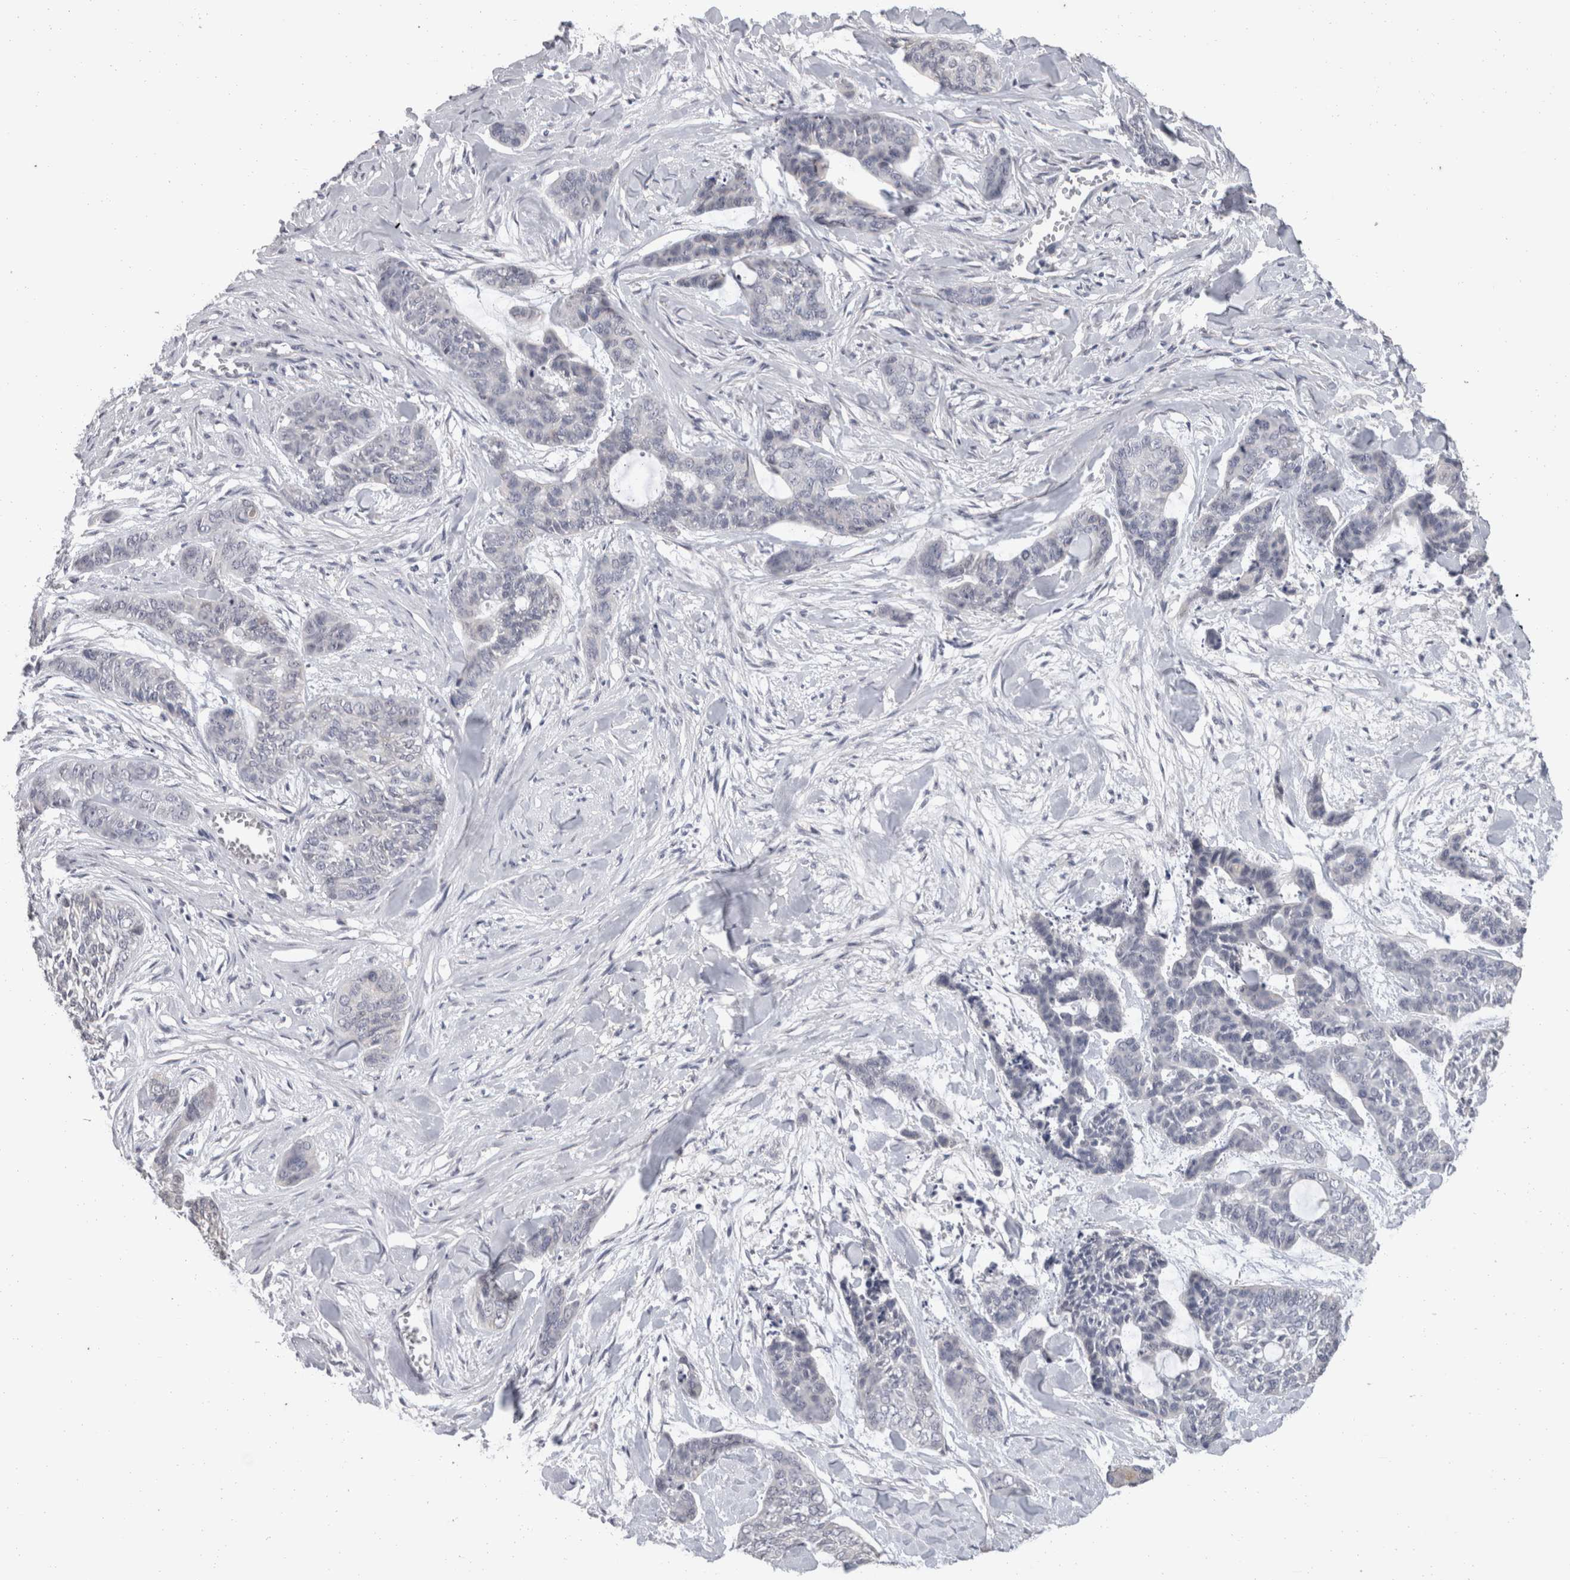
{"staining": {"intensity": "negative", "quantity": "none", "location": "none"}, "tissue": "skin cancer", "cell_type": "Tumor cells", "image_type": "cancer", "snomed": [{"axis": "morphology", "description": "Basal cell carcinoma"}, {"axis": "topography", "description": "Skin"}], "caption": "IHC of skin cancer shows no staining in tumor cells.", "gene": "FHOD3", "patient": {"sex": "female", "age": 64}}